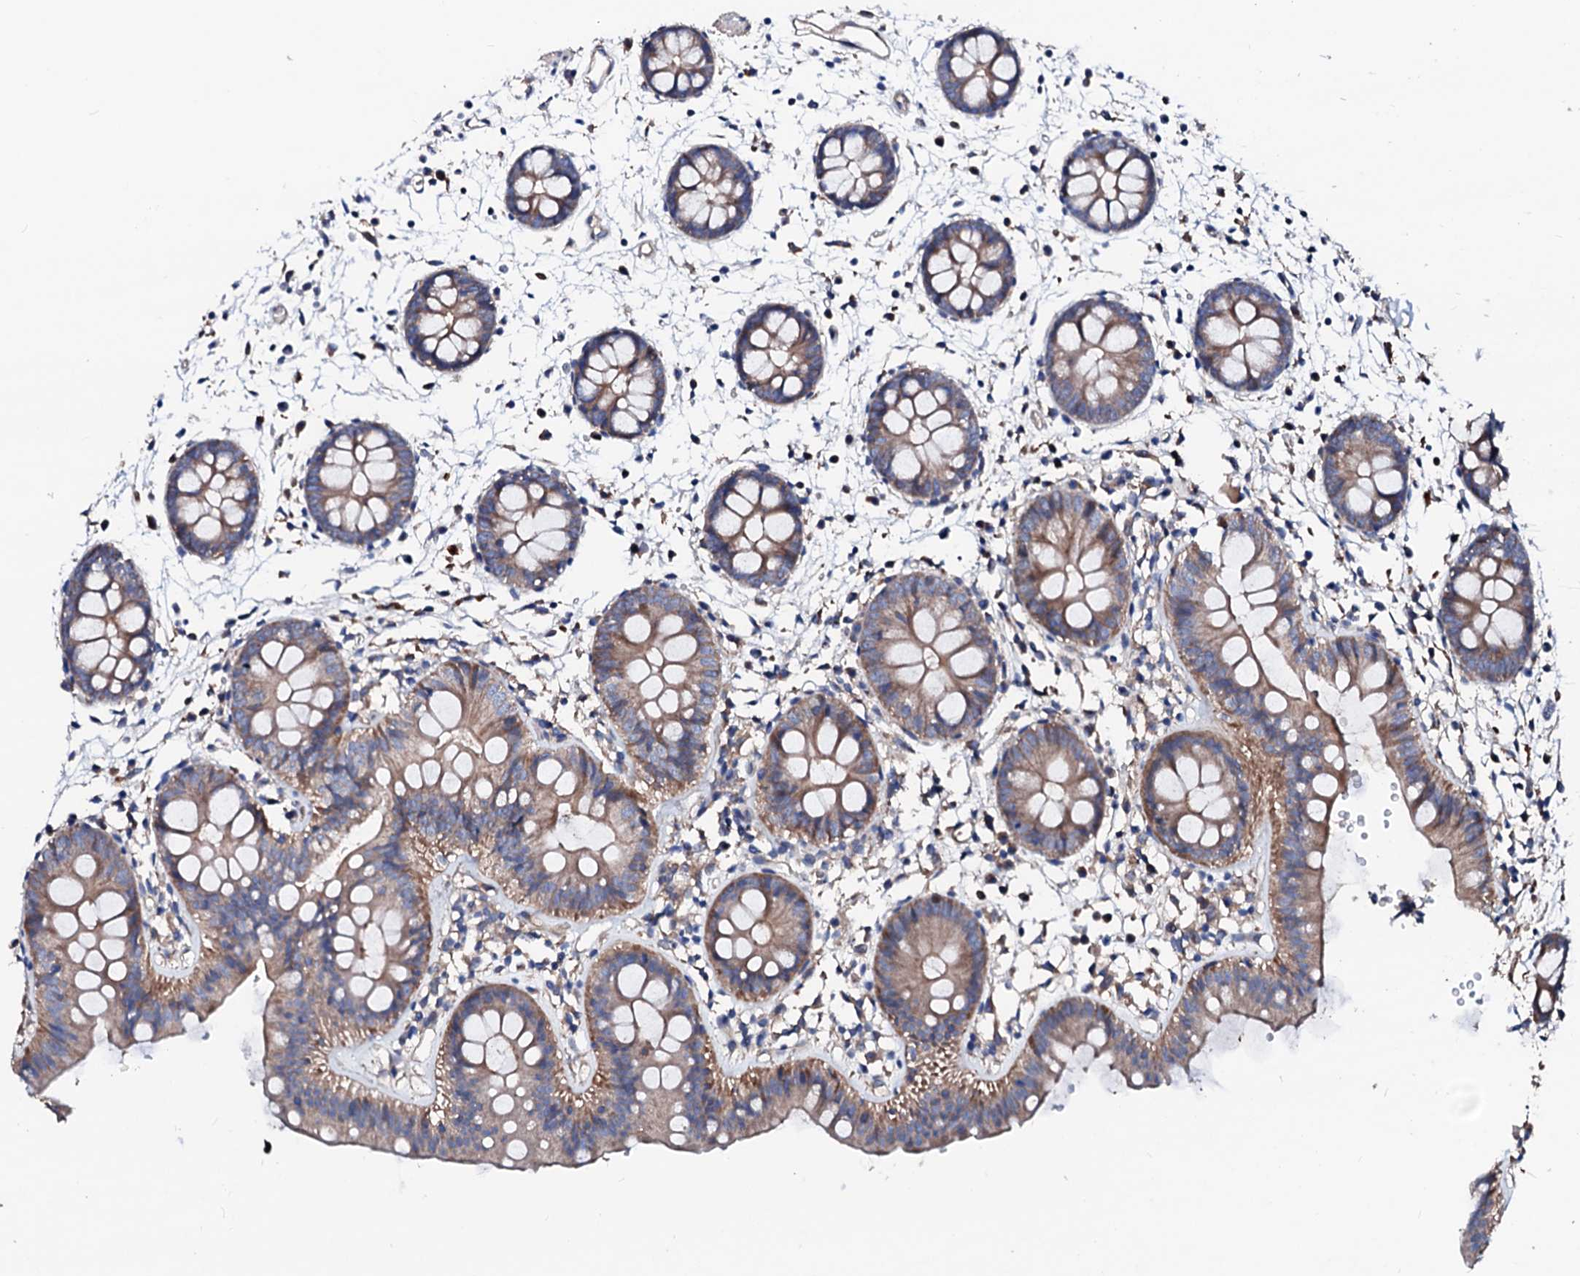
{"staining": {"intensity": "moderate", "quantity": ">75%", "location": "cytoplasmic/membranous"}, "tissue": "colon", "cell_type": "Glandular cells", "image_type": "normal", "snomed": [{"axis": "morphology", "description": "Normal tissue, NOS"}, {"axis": "topography", "description": "Colon"}], "caption": "IHC histopathology image of benign colon stained for a protein (brown), which exhibits medium levels of moderate cytoplasmic/membranous staining in about >75% of glandular cells.", "gene": "TBCEL", "patient": {"sex": "male", "age": 56}}